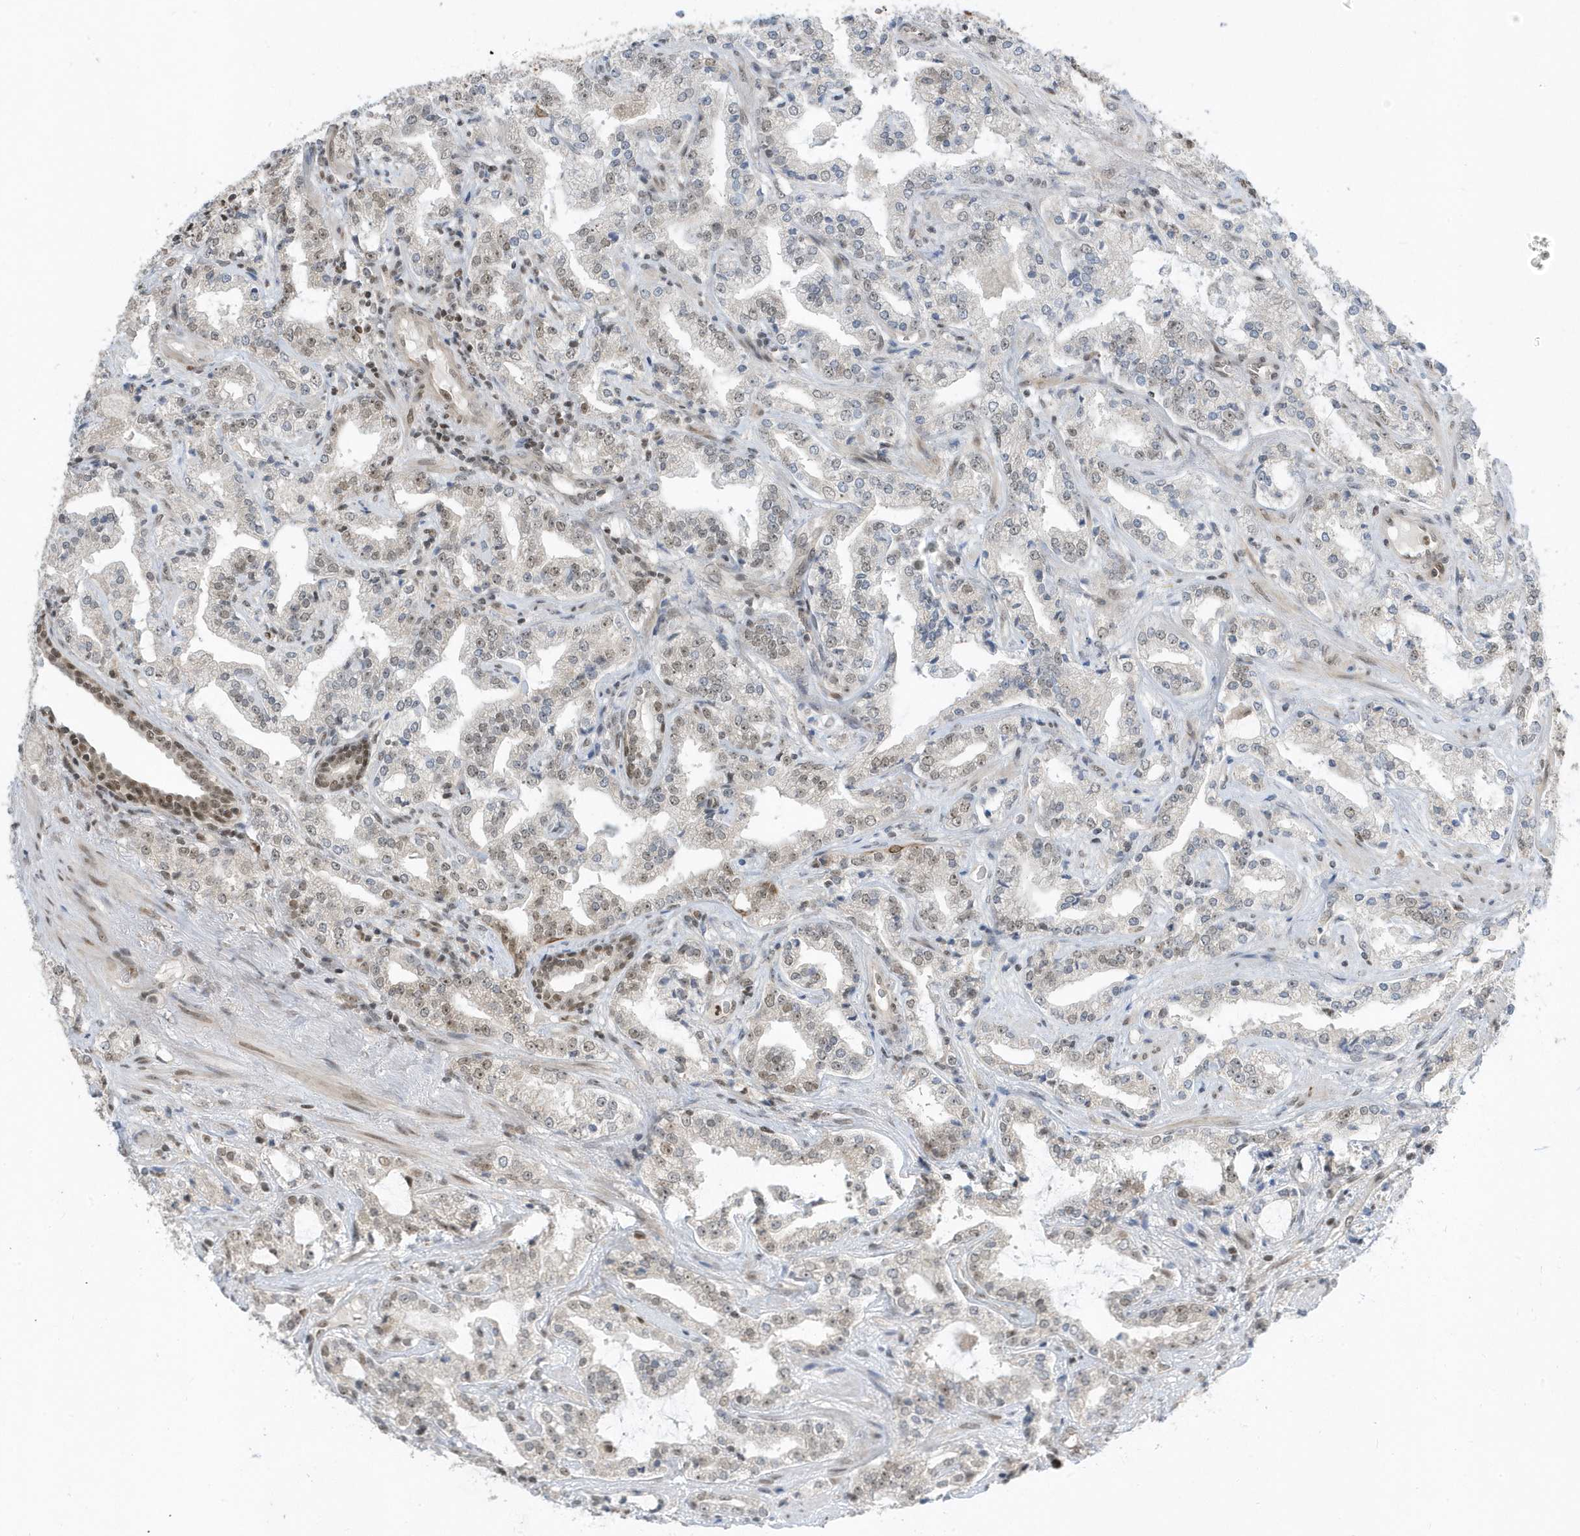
{"staining": {"intensity": "weak", "quantity": "<25%", "location": "nuclear"}, "tissue": "prostate cancer", "cell_type": "Tumor cells", "image_type": "cancer", "snomed": [{"axis": "morphology", "description": "Adenocarcinoma, High grade"}, {"axis": "topography", "description": "Prostate"}], "caption": "The immunohistochemistry (IHC) micrograph has no significant staining in tumor cells of prostate high-grade adenocarcinoma tissue.", "gene": "ZNF740", "patient": {"sex": "male", "age": 64}}